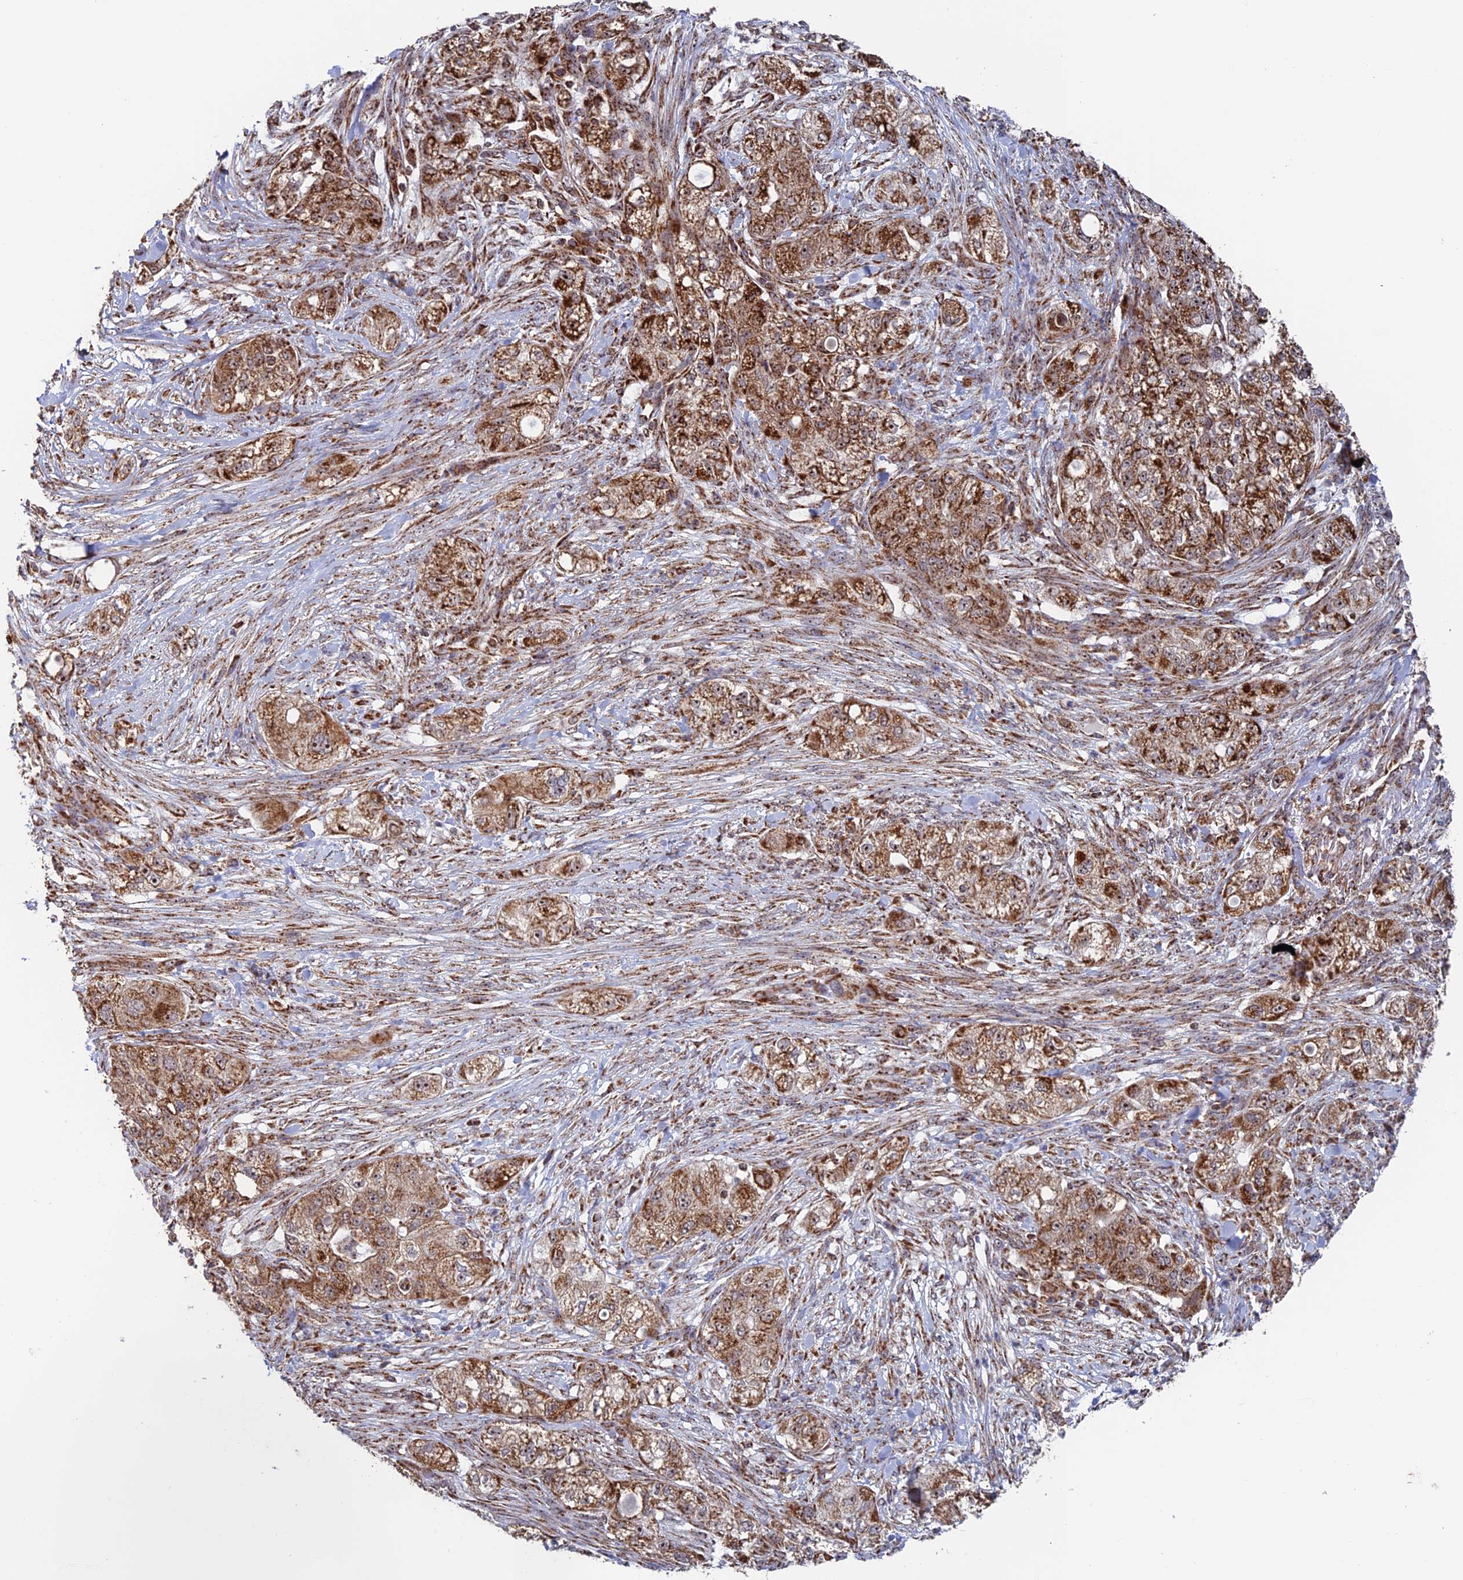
{"staining": {"intensity": "moderate", "quantity": ">75%", "location": "cytoplasmic/membranous,nuclear"}, "tissue": "pancreatic cancer", "cell_type": "Tumor cells", "image_type": "cancer", "snomed": [{"axis": "morphology", "description": "Adenocarcinoma, NOS"}, {"axis": "topography", "description": "Pancreas"}], "caption": "Human adenocarcinoma (pancreatic) stained with a protein marker exhibits moderate staining in tumor cells.", "gene": "DTYMK", "patient": {"sex": "female", "age": 78}}